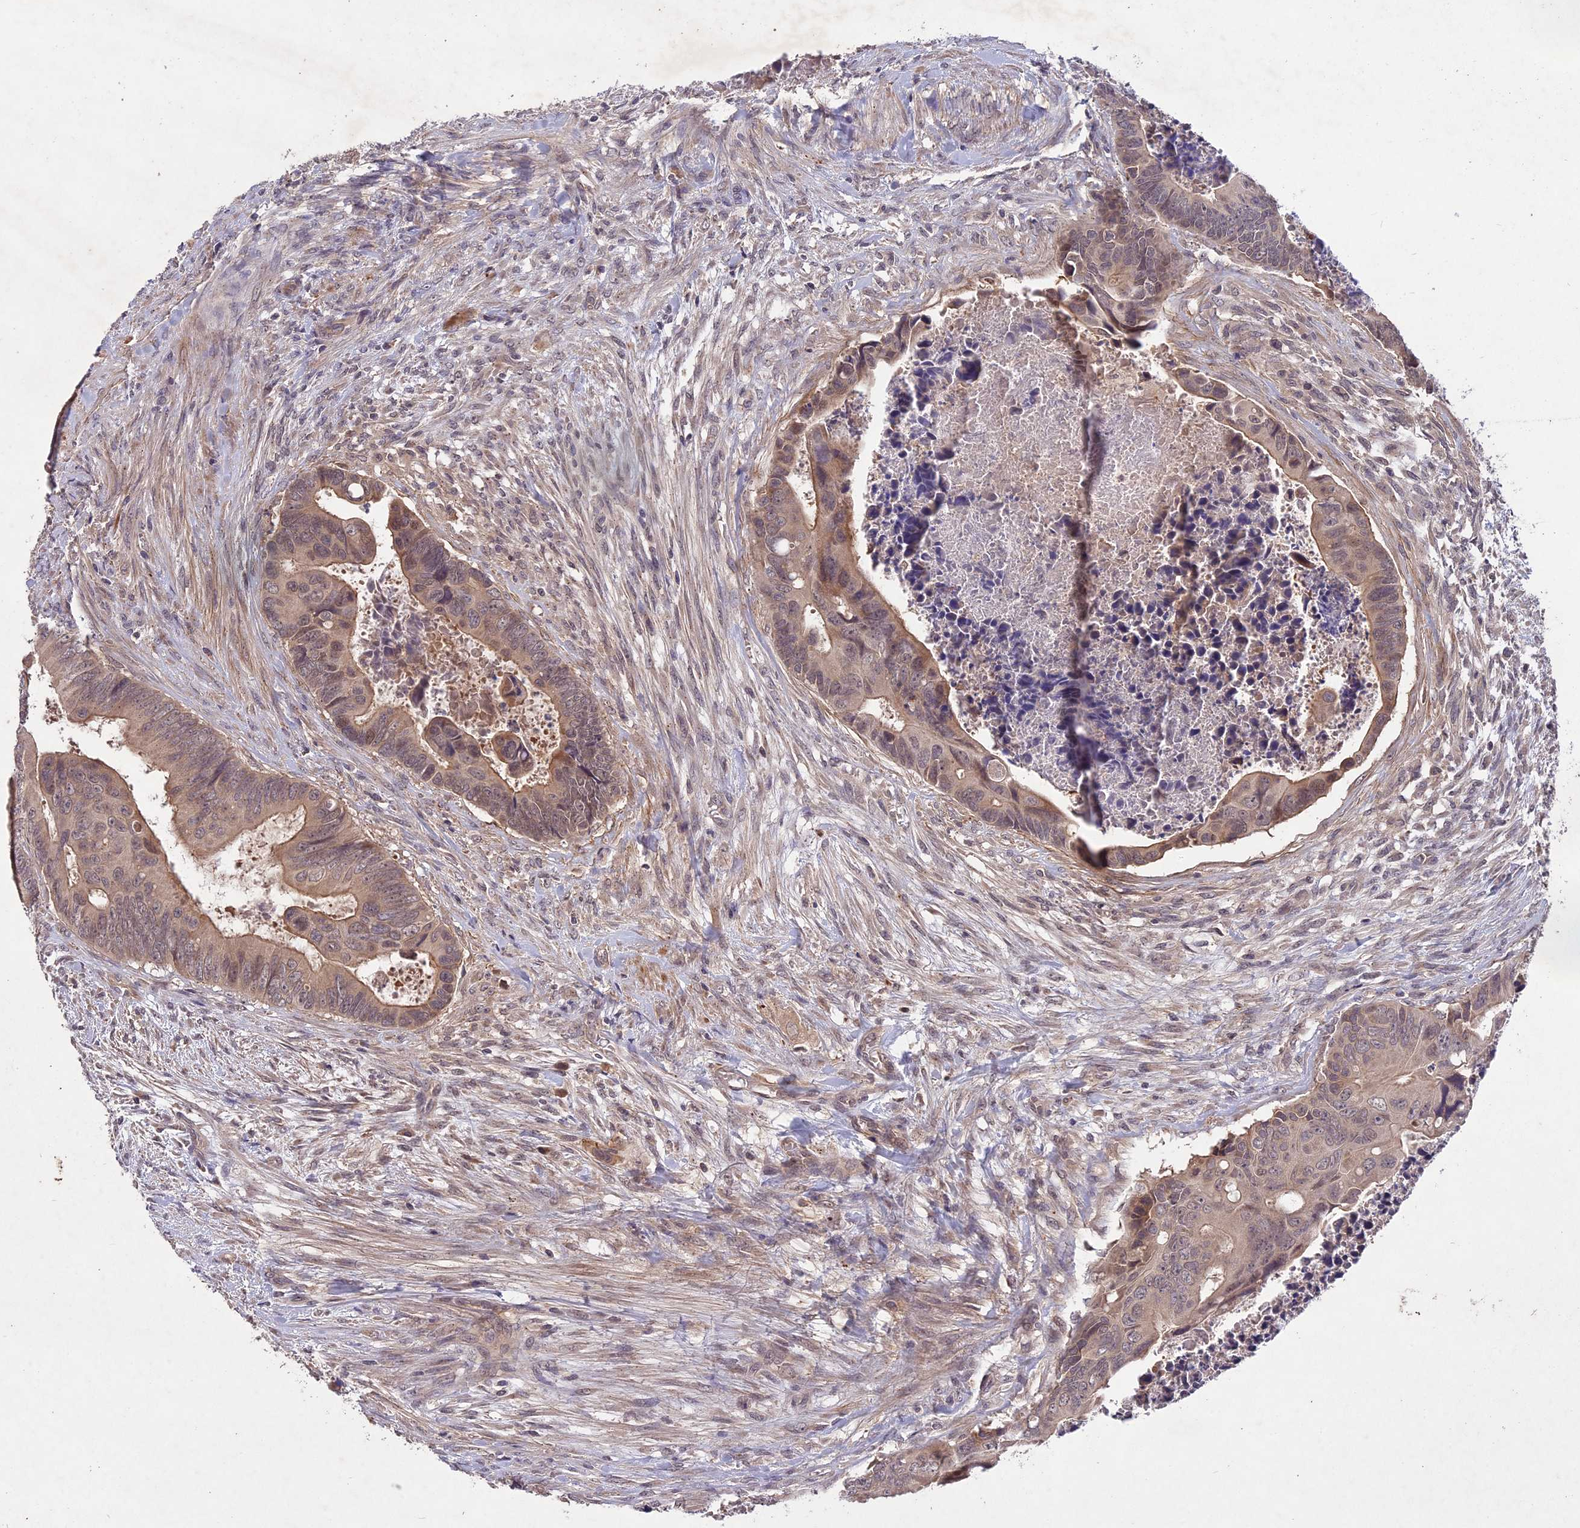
{"staining": {"intensity": "weak", "quantity": "25%-75%", "location": "cytoplasmic/membranous"}, "tissue": "colorectal cancer", "cell_type": "Tumor cells", "image_type": "cancer", "snomed": [{"axis": "morphology", "description": "Adenocarcinoma, NOS"}, {"axis": "topography", "description": "Rectum"}], "caption": "This image exhibits colorectal adenocarcinoma stained with IHC to label a protein in brown. The cytoplasmic/membranous of tumor cells show weak positivity for the protein. Nuclei are counter-stained blue.", "gene": "ADO", "patient": {"sex": "female", "age": 78}}